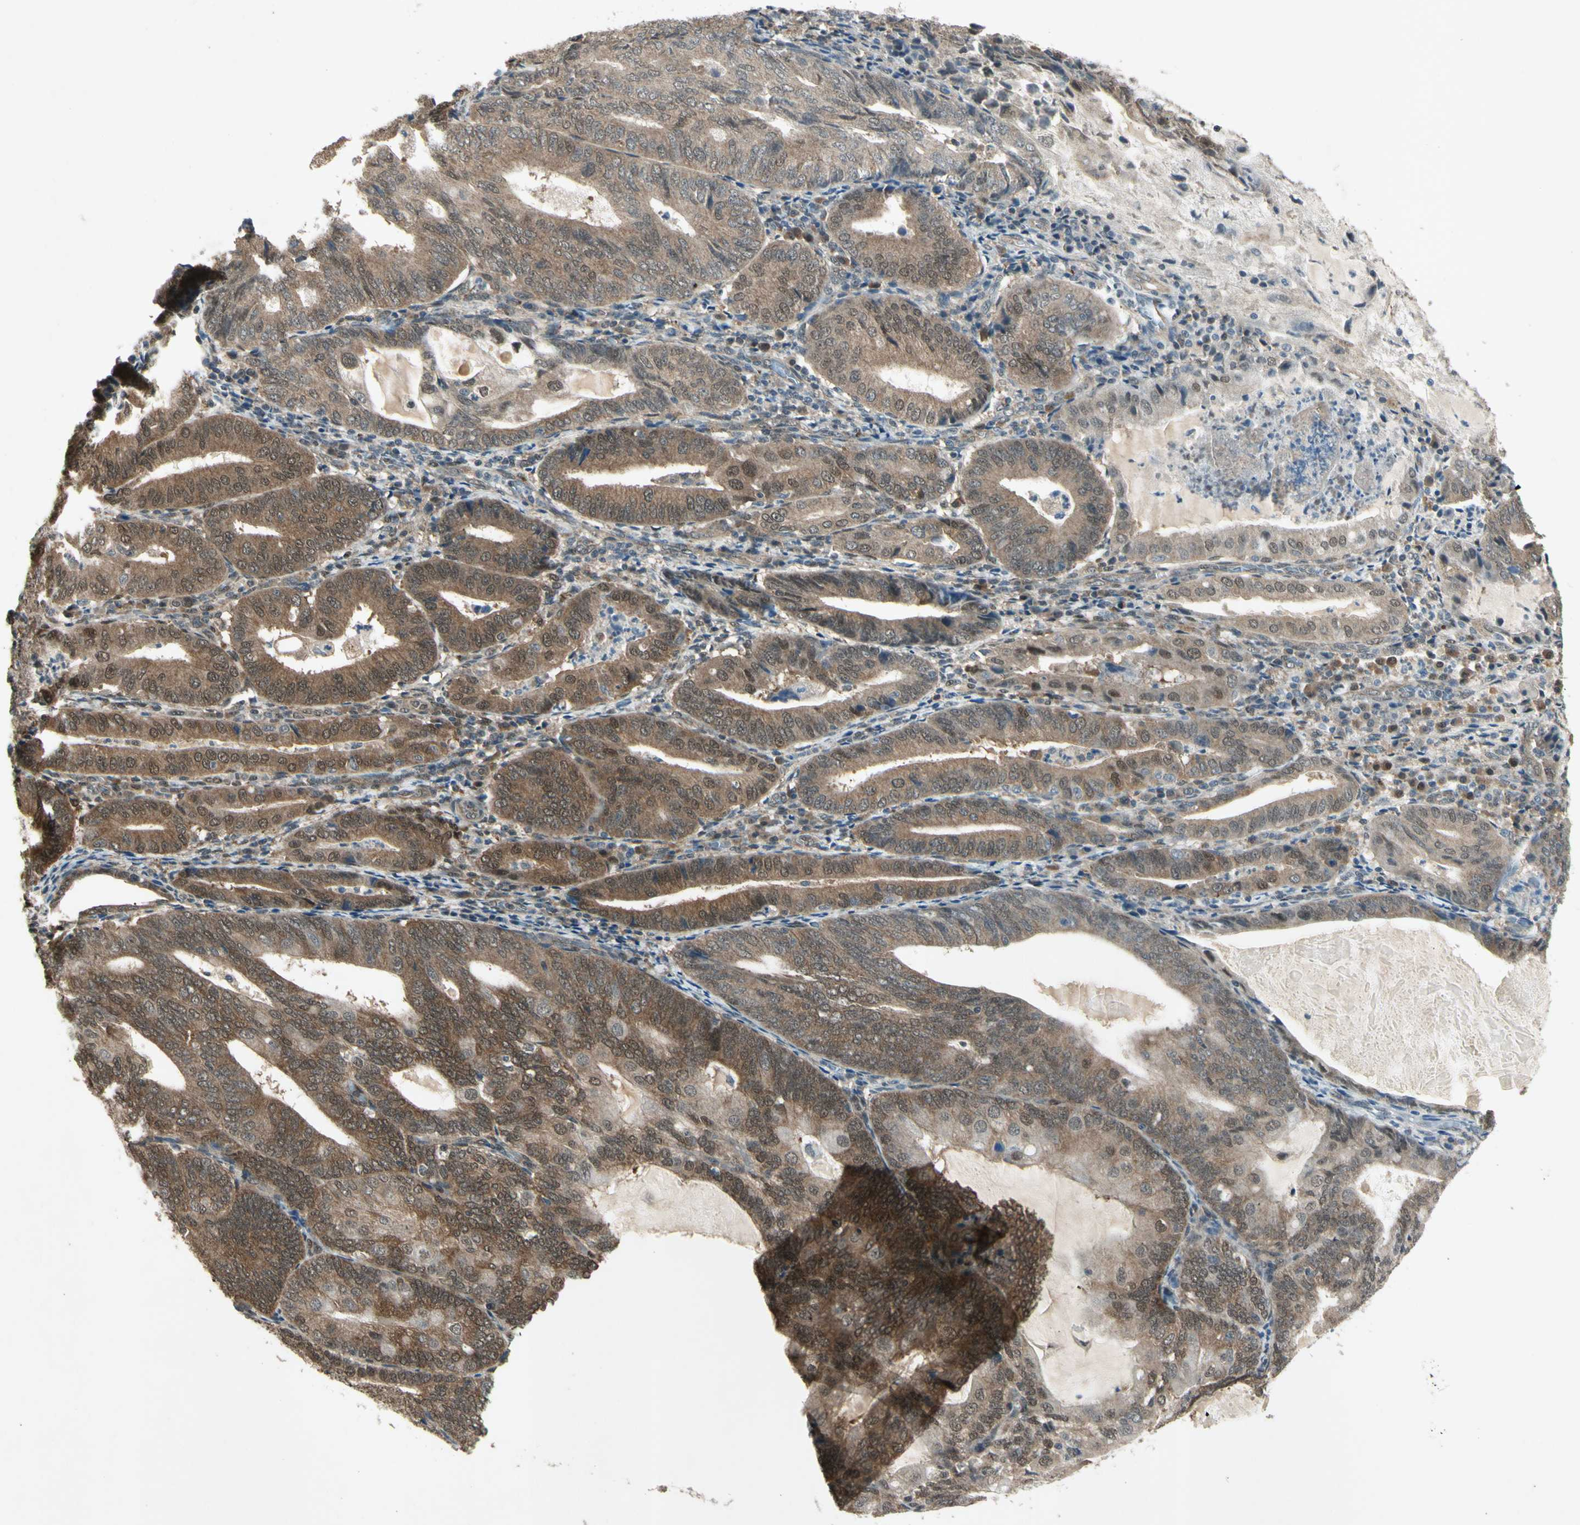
{"staining": {"intensity": "moderate", "quantity": ">75%", "location": "cytoplasmic/membranous"}, "tissue": "endometrial cancer", "cell_type": "Tumor cells", "image_type": "cancer", "snomed": [{"axis": "morphology", "description": "Adenocarcinoma, NOS"}, {"axis": "topography", "description": "Endometrium"}], "caption": "Human endometrial cancer stained for a protein (brown) exhibits moderate cytoplasmic/membranous positive staining in approximately >75% of tumor cells.", "gene": "PSMD5", "patient": {"sex": "female", "age": 81}}